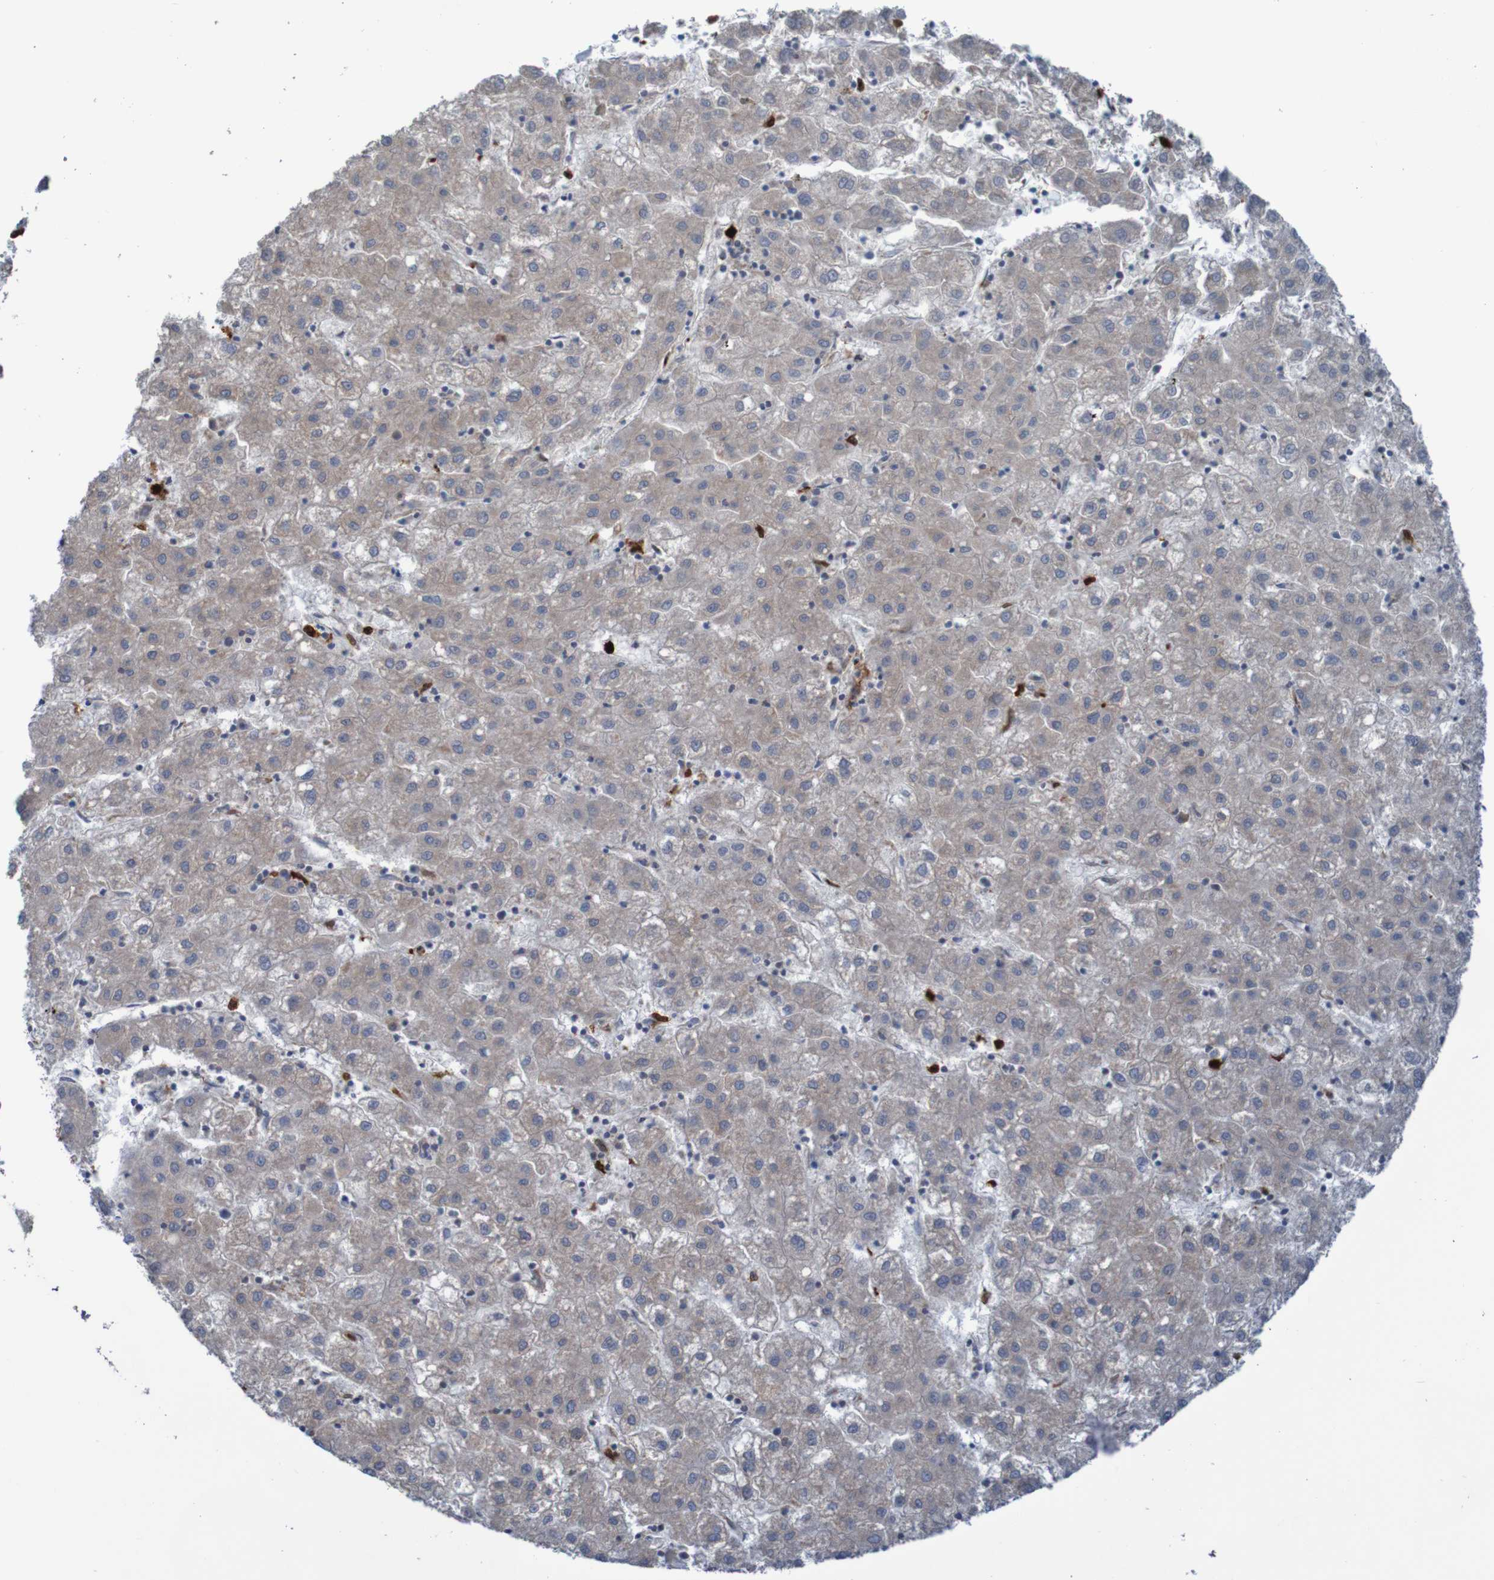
{"staining": {"intensity": "weak", "quantity": ">75%", "location": "cytoplasmic/membranous"}, "tissue": "liver cancer", "cell_type": "Tumor cells", "image_type": "cancer", "snomed": [{"axis": "morphology", "description": "Carcinoma, Hepatocellular, NOS"}, {"axis": "topography", "description": "Liver"}], "caption": "The micrograph shows a brown stain indicating the presence of a protein in the cytoplasmic/membranous of tumor cells in hepatocellular carcinoma (liver).", "gene": "PARP4", "patient": {"sex": "male", "age": 72}}